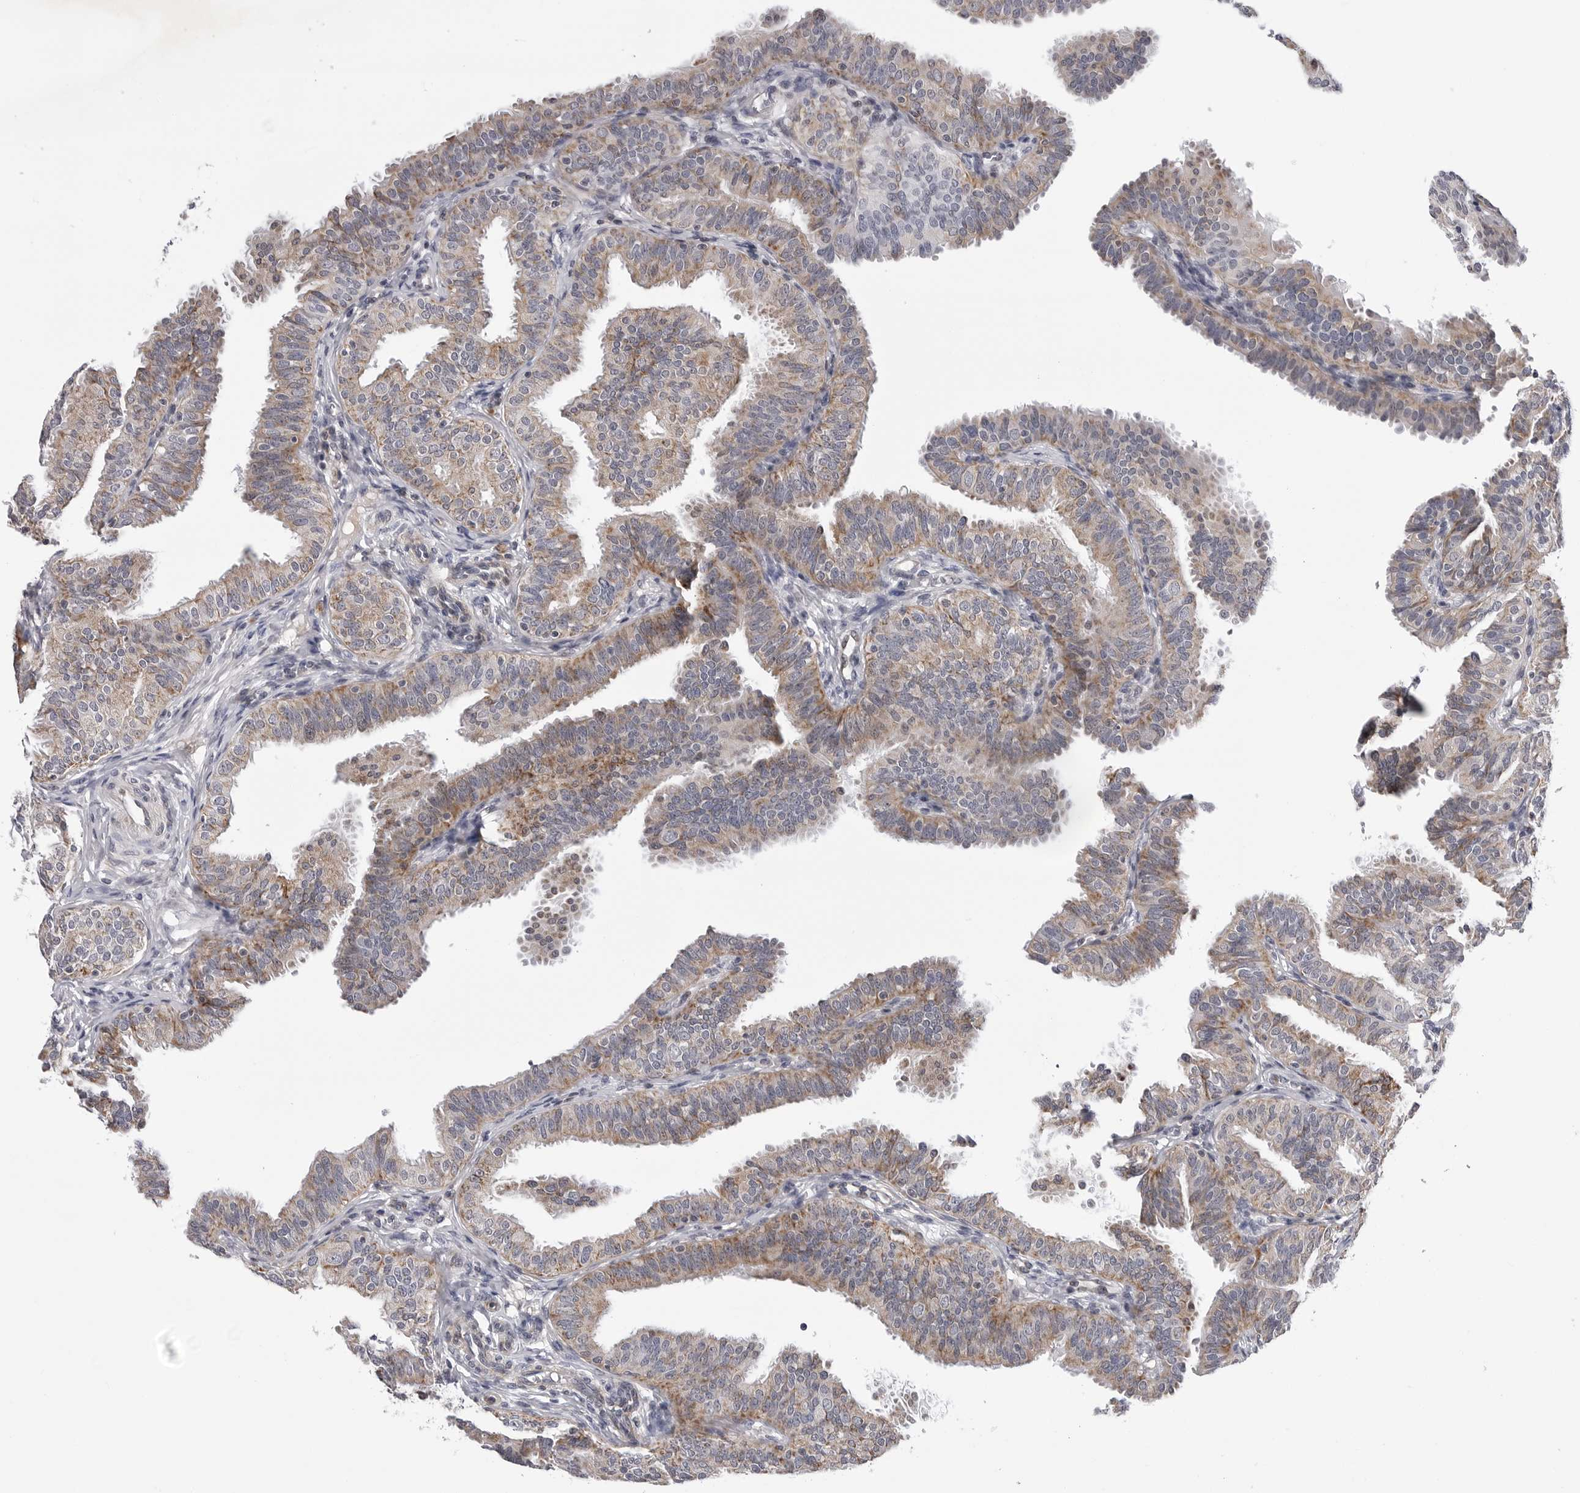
{"staining": {"intensity": "weak", "quantity": ">75%", "location": "cytoplasmic/membranous"}, "tissue": "fallopian tube", "cell_type": "Glandular cells", "image_type": "normal", "snomed": [{"axis": "morphology", "description": "Normal tissue, NOS"}, {"axis": "topography", "description": "Fallopian tube"}], "caption": "Weak cytoplasmic/membranous expression for a protein is appreciated in about >75% of glandular cells of benign fallopian tube using IHC.", "gene": "CDK20", "patient": {"sex": "female", "age": 35}}